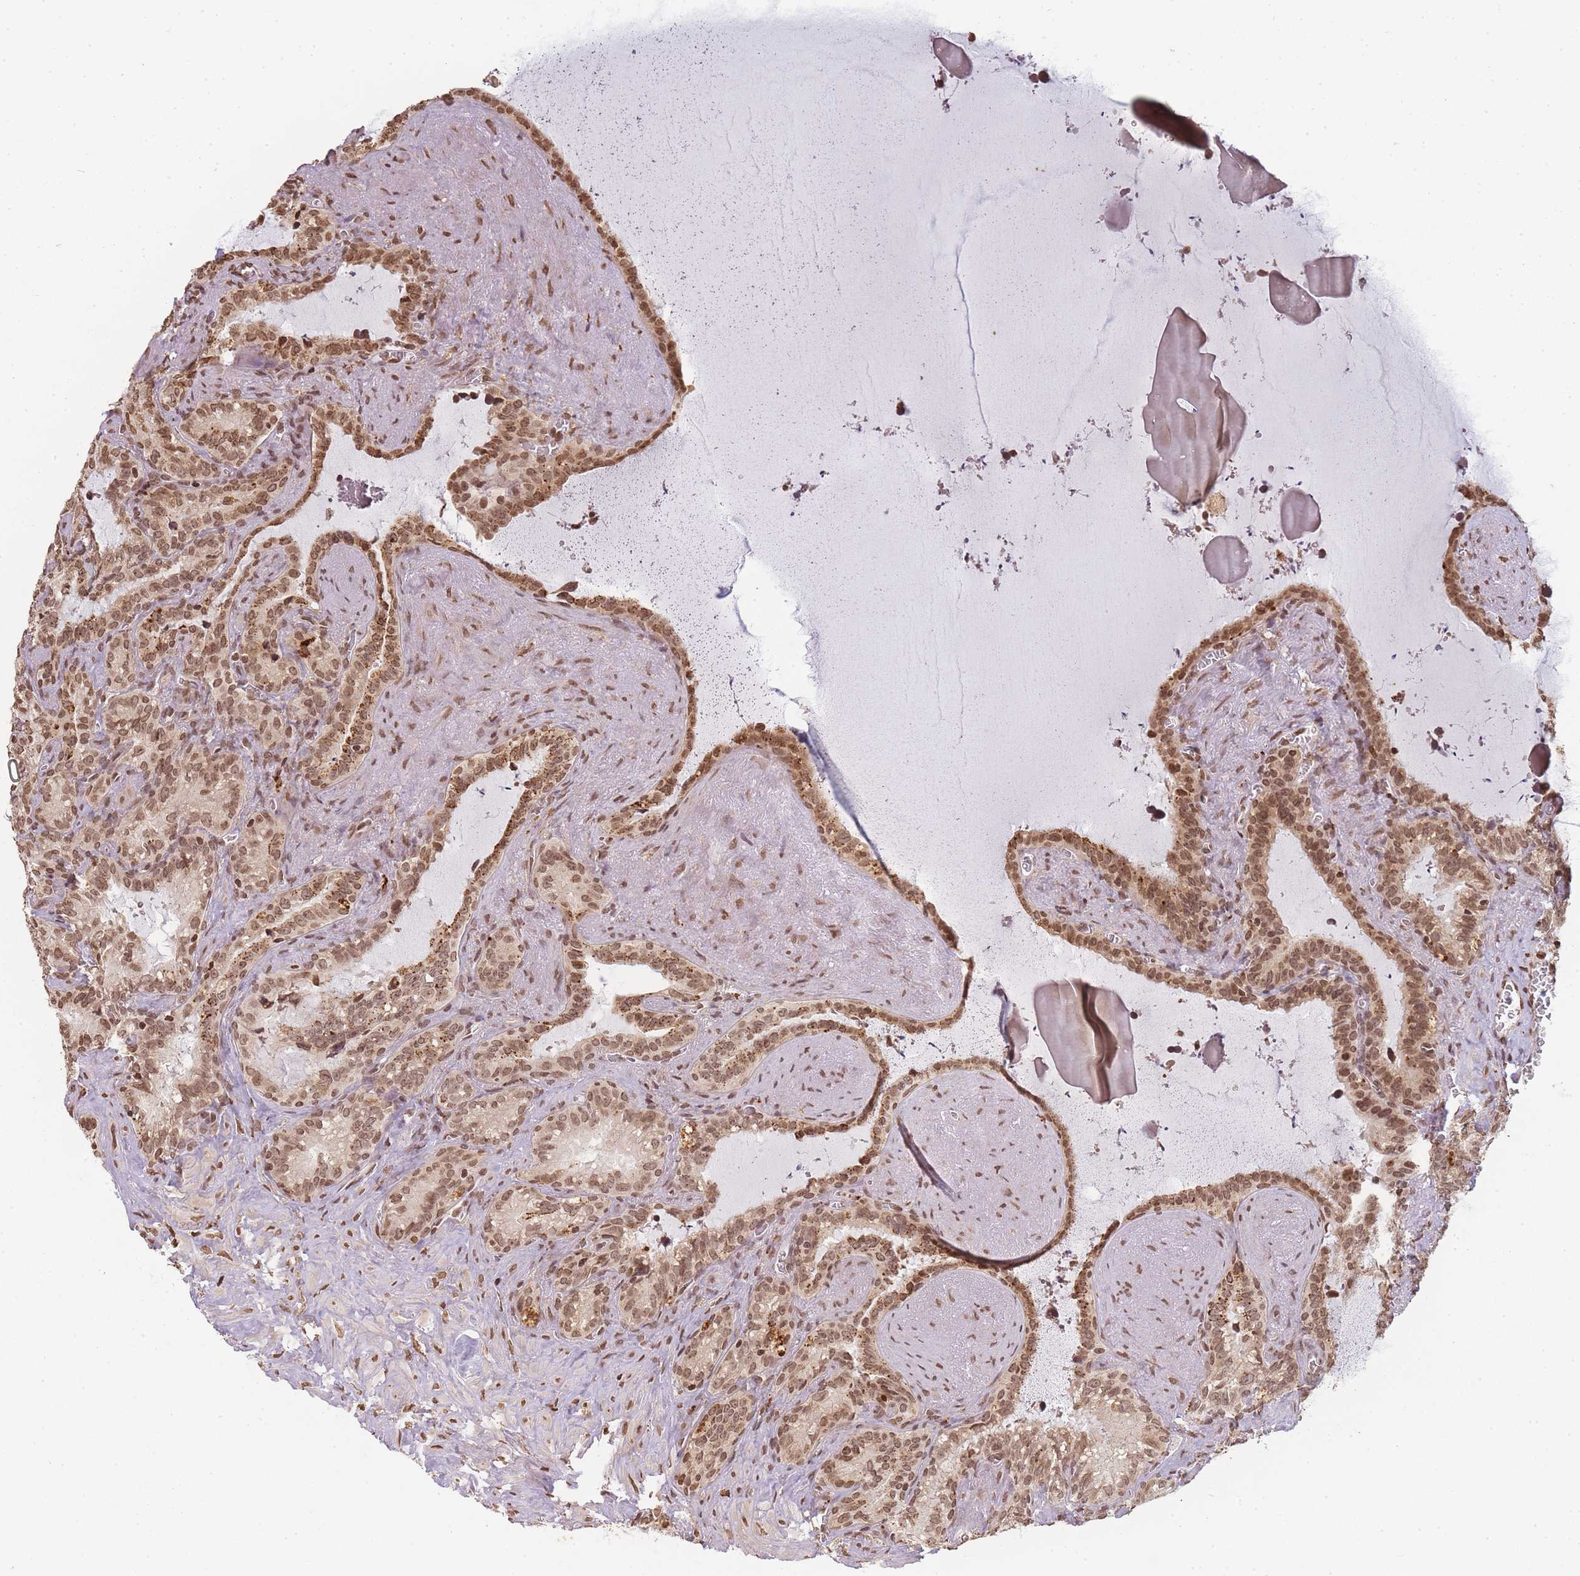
{"staining": {"intensity": "moderate", "quantity": ">75%", "location": "nuclear"}, "tissue": "seminal vesicle", "cell_type": "Glandular cells", "image_type": "normal", "snomed": [{"axis": "morphology", "description": "Normal tissue, NOS"}, {"axis": "topography", "description": "Prostate"}, {"axis": "topography", "description": "Seminal veicle"}], "caption": "The histopathology image demonstrates immunohistochemical staining of normal seminal vesicle. There is moderate nuclear expression is present in about >75% of glandular cells. (IHC, brightfield microscopy, high magnification).", "gene": "WWTR1", "patient": {"sex": "male", "age": 58}}